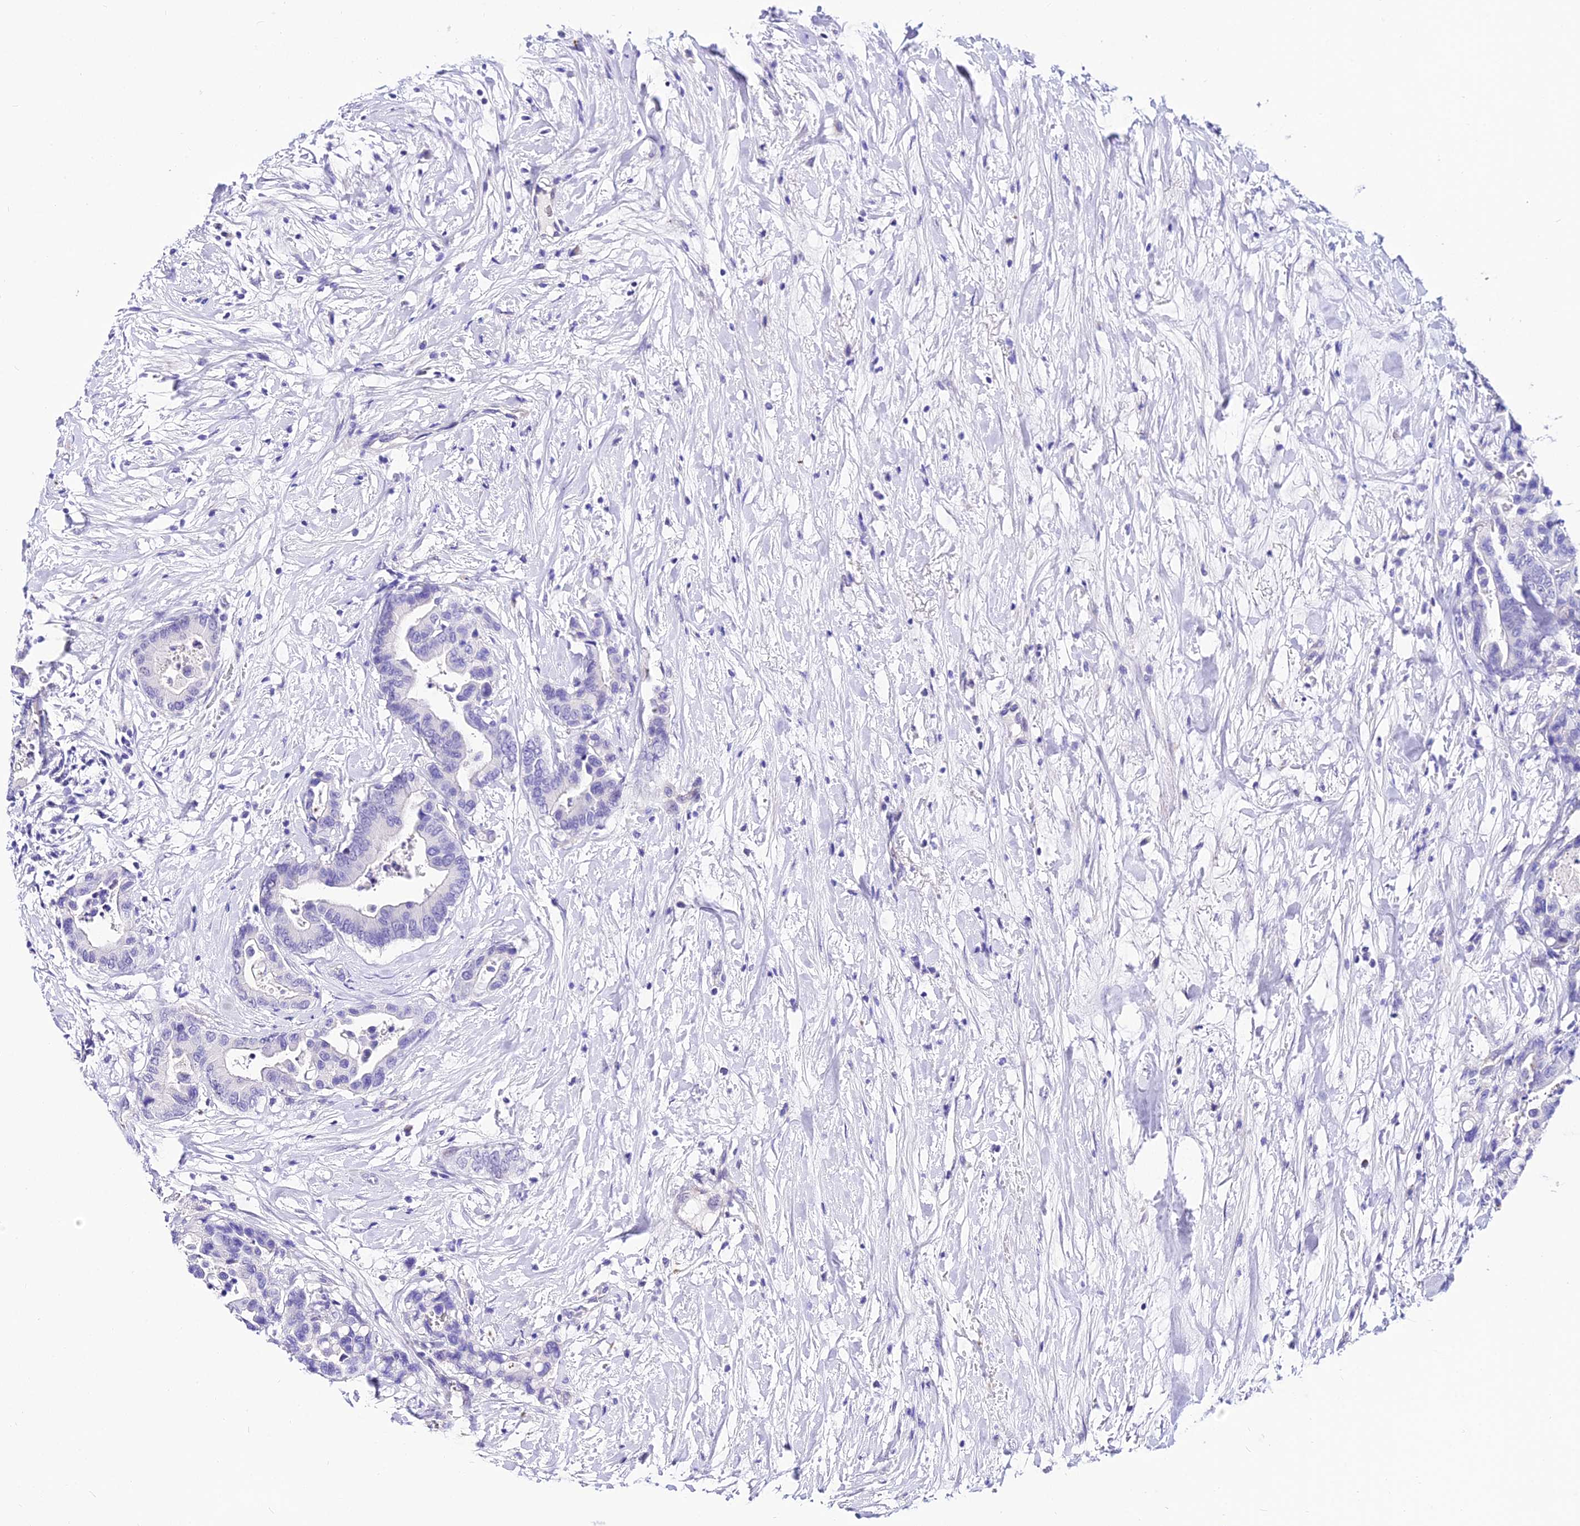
{"staining": {"intensity": "negative", "quantity": "none", "location": "none"}, "tissue": "colorectal cancer", "cell_type": "Tumor cells", "image_type": "cancer", "snomed": [{"axis": "morphology", "description": "Normal tissue, NOS"}, {"axis": "morphology", "description": "Adenocarcinoma, NOS"}, {"axis": "topography", "description": "Colon"}], "caption": "DAB (3,3'-diaminobenzidine) immunohistochemical staining of colorectal cancer exhibits no significant staining in tumor cells. (DAB immunohistochemistry visualized using brightfield microscopy, high magnification).", "gene": "DEFB106A", "patient": {"sex": "male", "age": 82}}